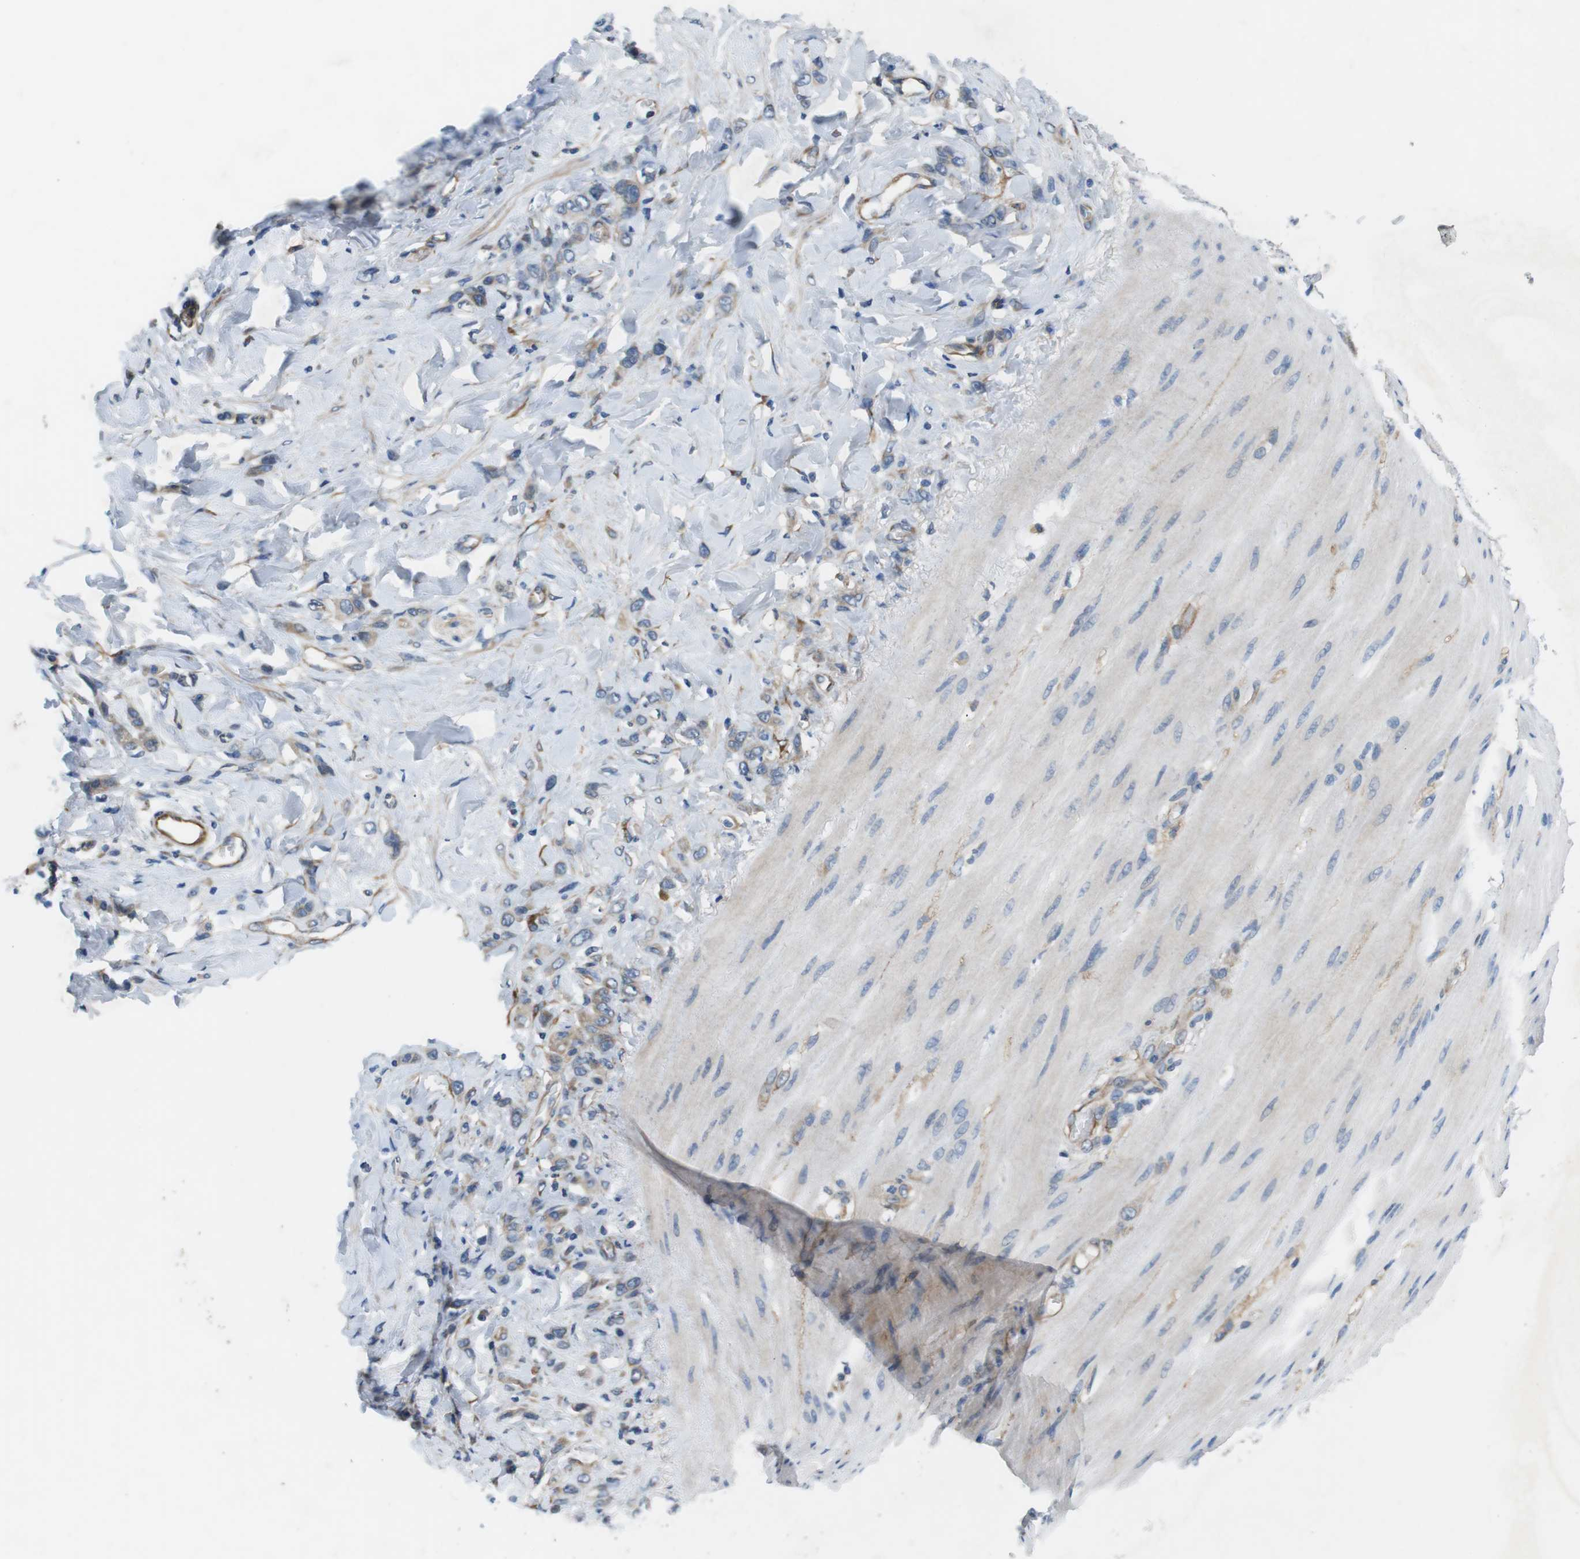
{"staining": {"intensity": "weak", "quantity": "25%-75%", "location": "cytoplasmic/membranous"}, "tissue": "stomach cancer", "cell_type": "Tumor cells", "image_type": "cancer", "snomed": [{"axis": "morphology", "description": "Normal tissue, NOS"}, {"axis": "morphology", "description": "Adenocarcinoma, NOS"}, {"axis": "topography", "description": "Stomach"}], "caption": "Protein positivity by immunohistochemistry shows weak cytoplasmic/membranous positivity in approximately 25%-75% of tumor cells in stomach adenocarcinoma. (DAB IHC with brightfield microscopy, high magnification).", "gene": "DCLK1", "patient": {"sex": "male", "age": 82}}